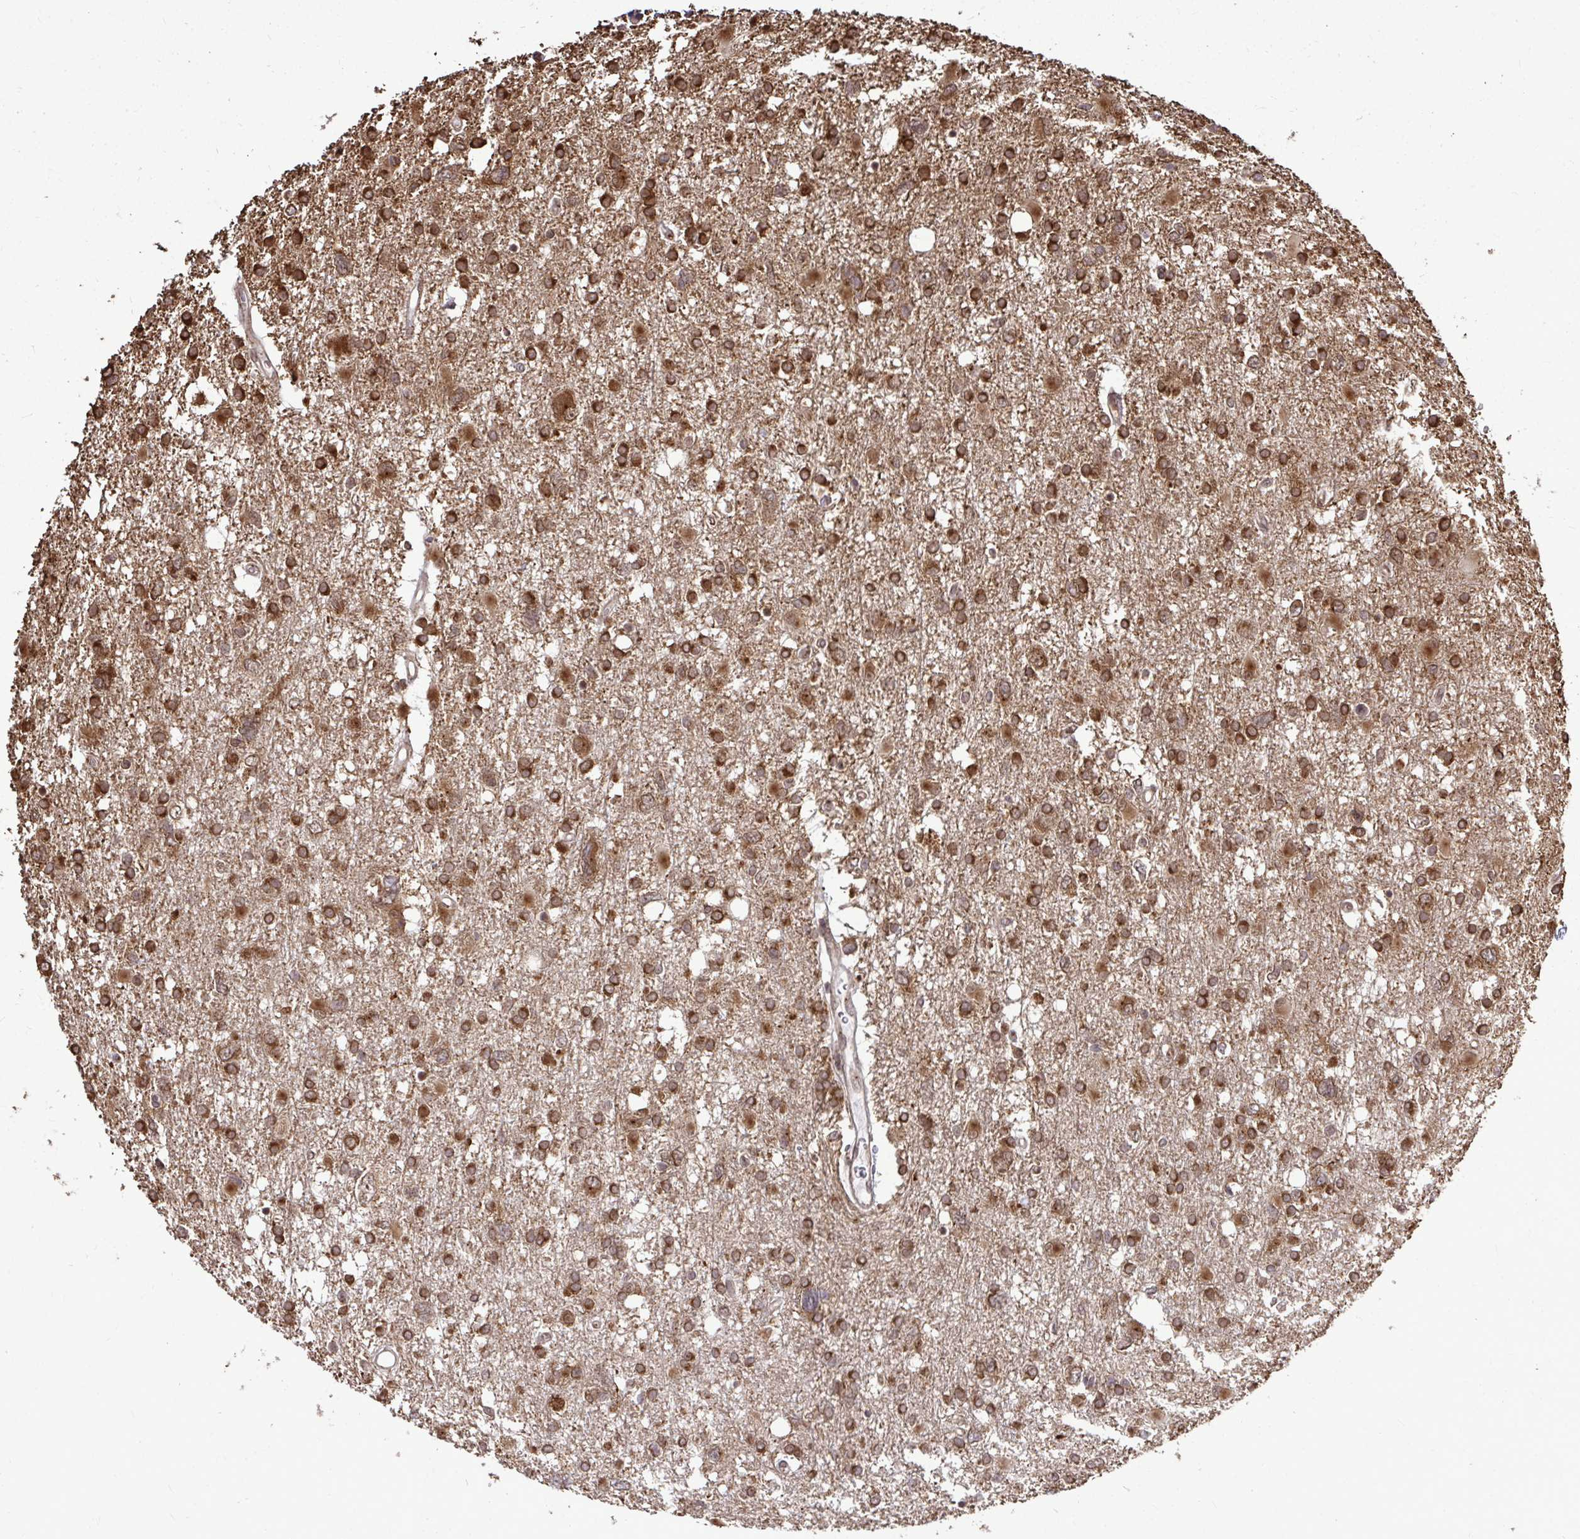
{"staining": {"intensity": "strong", "quantity": ">75%", "location": "cytoplasmic/membranous"}, "tissue": "glioma", "cell_type": "Tumor cells", "image_type": "cancer", "snomed": [{"axis": "morphology", "description": "Glioma, malignant, High grade"}, {"axis": "topography", "description": "Brain"}], "caption": "Malignant high-grade glioma was stained to show a protein in brown. There is high levels of strong cytoplasmic/membranous expression in approximately >75% of tumor cells. The staining was performed using DAB to visualize the protein expression in brown, while the nuclei were stained in blue with hematoxylin (Magnification: 20x).", "gene": "FMR1", "patient": {"sex": "male", "age": 61}}